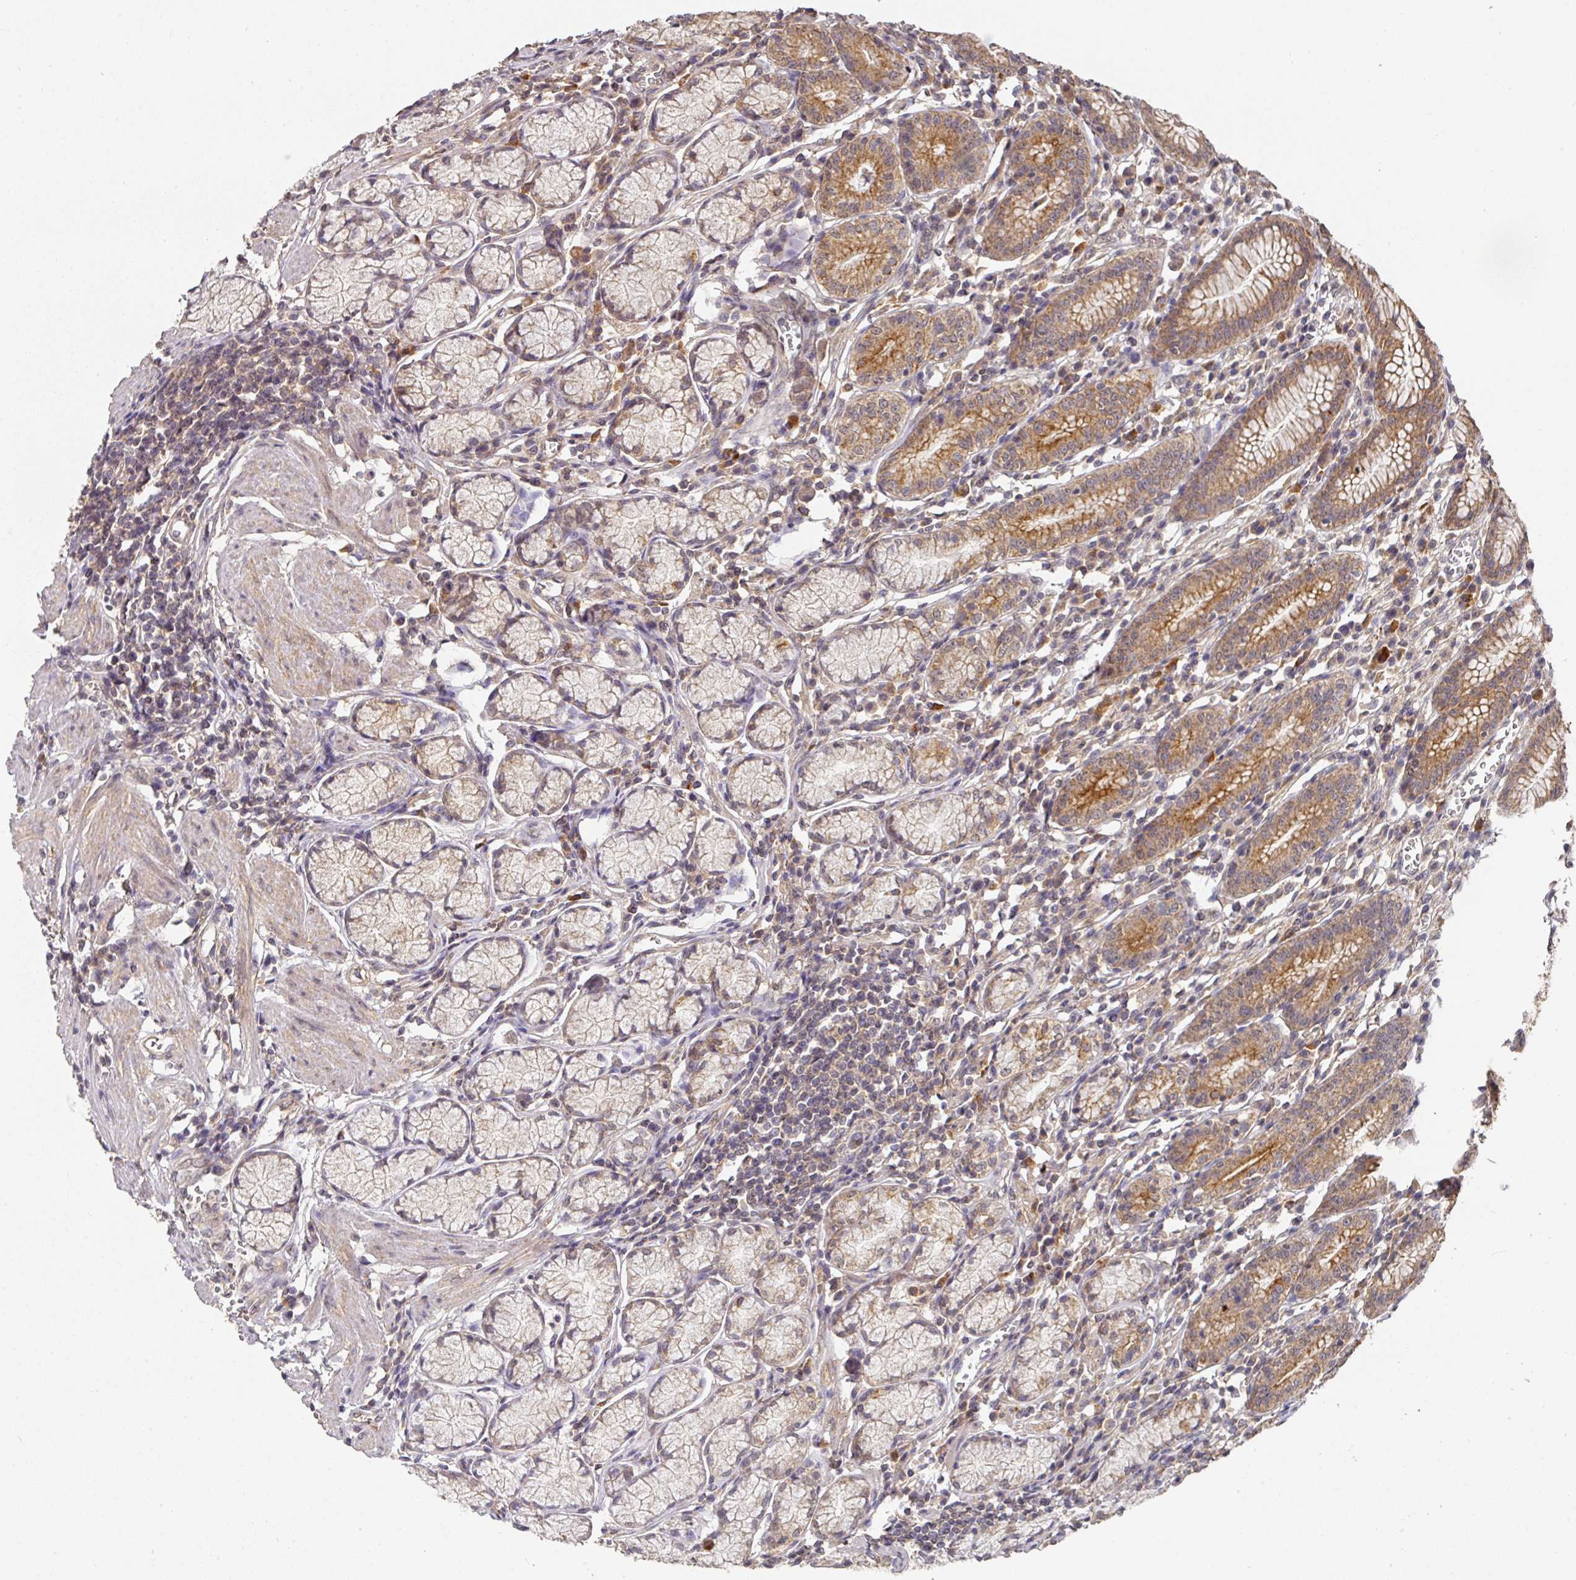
{"staining": {"intensity": "moderate", "quantity": ">75%", "location": "cytoplasmic/membranous"}, "tissue": "stomach", "cell_type": "Glandular cells", "image_type": "normal", "snomed": [{"axis": "morphology", "description": "Normal tissue, NOS"}, {"axis": "topography", "description": "Stomach"}], "caption": "Immunohistochemistry staining of normal stomach, which reveals medium levels of moderate cytoplasmic/membranous staining in approximately >75% of glandular cells indicating moderate cytoplasmic/membranous protein expression. The staining was performed using DAB (brown) for protein detection and nuclei were counterstained in hematoxylin (blue).", "gene": "EXTL3", "patient": {"sex": "male", "age": 55}}